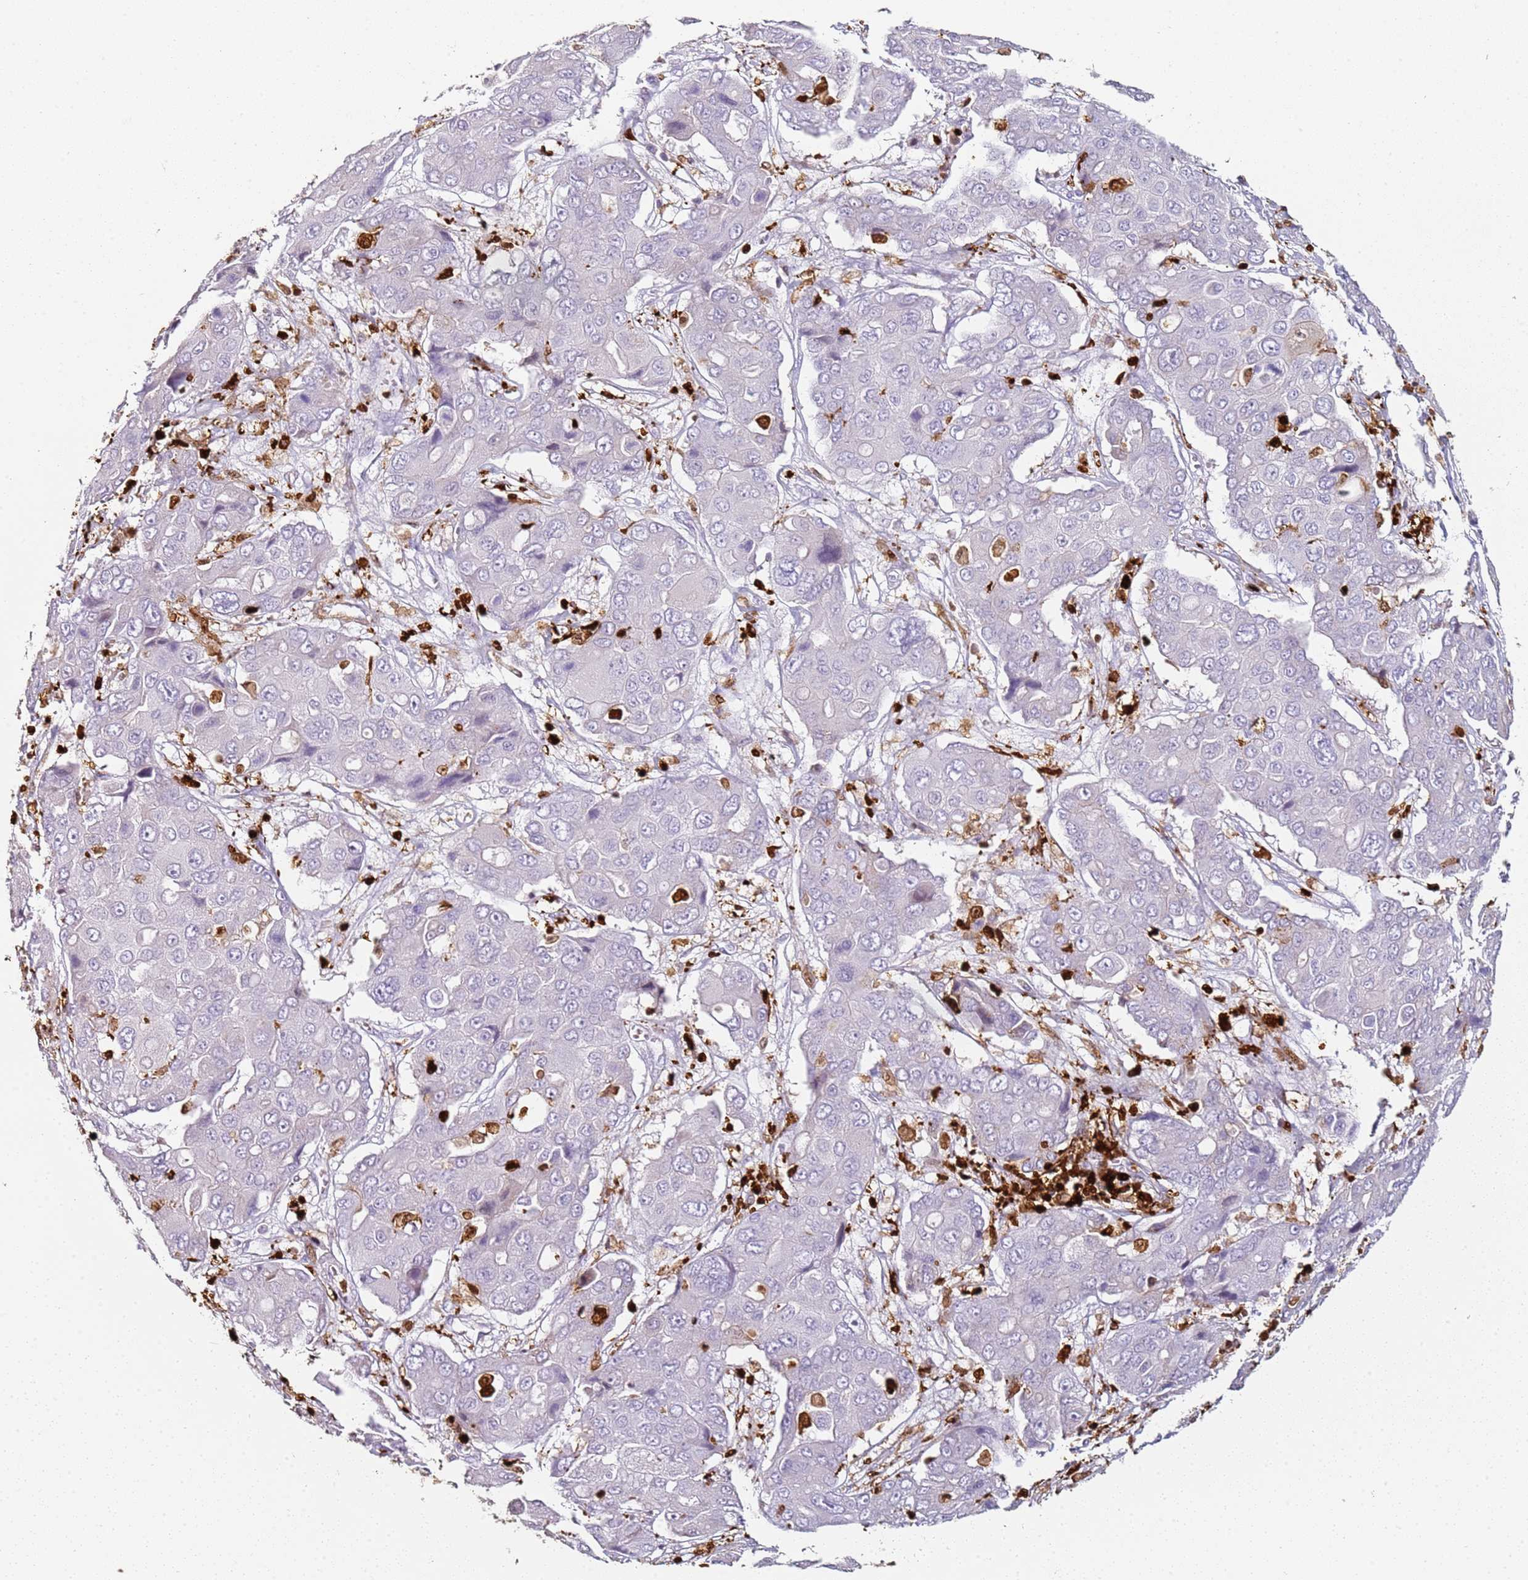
{"staining": {"intensity": "negative", "quantity": "none", "location": "none"}, "tissue": "liver cancer", "cell_type": "Tumor cells", "image_type": "cancer", "snomed": [{"axis": "morphology", "description": "Cholangiocarcinoma"}, {"axis": "topography", "description": "Liver"}], "caption": "Liver cancer (cholangiocarcinoma) stained for a protein using IHC shows no expression tumor cells.", "gene": "S100A4", "patient": {"sex": "male", "age": 67}}